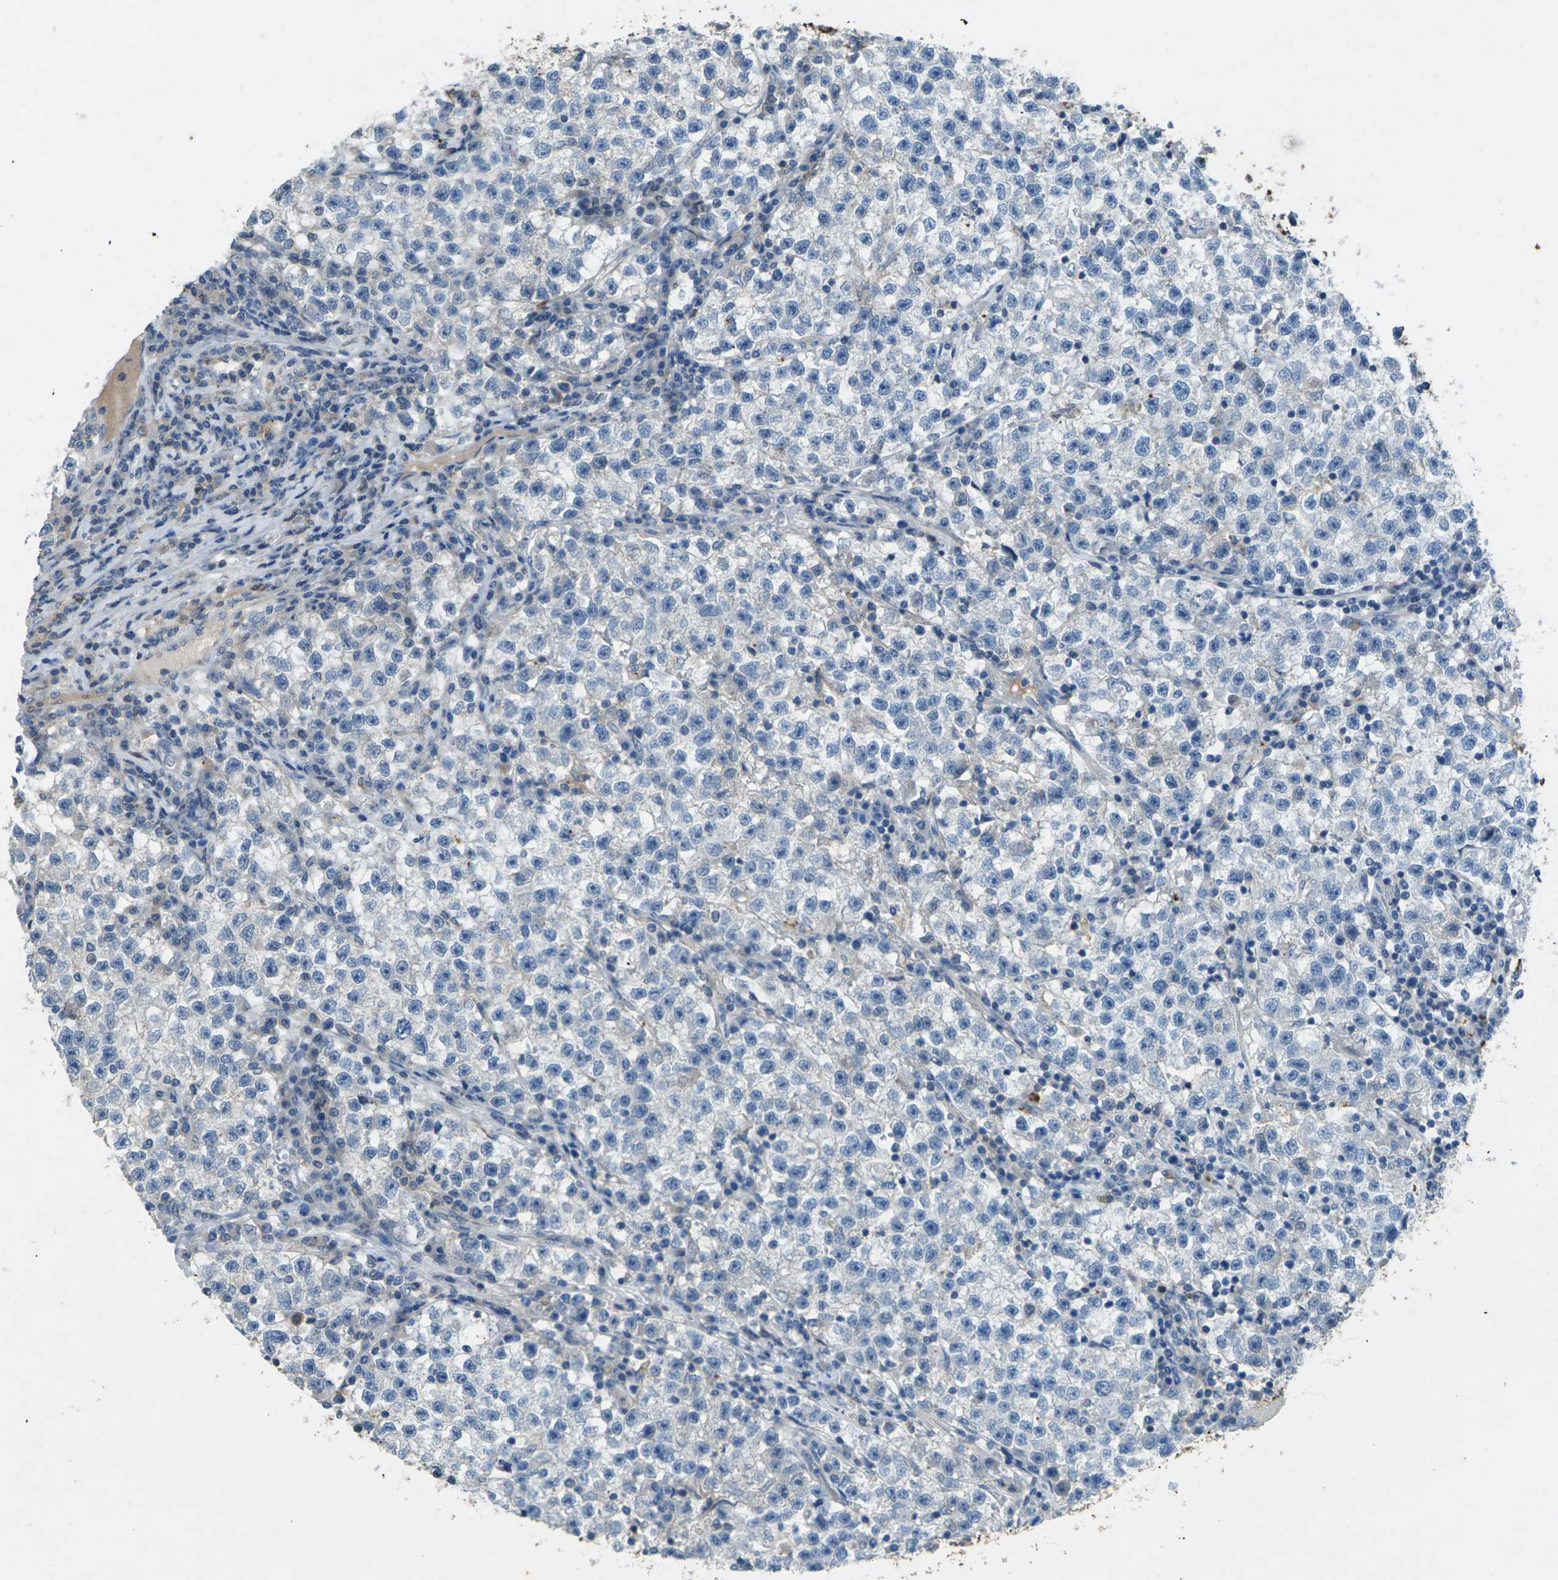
{"staining": {"intensity": "negative", "quantity": "none", "location": "none"}, "tissue": "testis cancer", "cell_type": "Tumor cells", "image_type": "cancer", "snomed": [{"axis": "morphology", "description": "Seminoma, NOS"}, {"axis": "topography", "description": "Testis"}], "caption": "Human testis cancer (seminoma) stained for a protein using immunohistochemistry demonstrates no staining in tumor cells.", "gene": "SIGLEC14", "patient": {"sex": "male", "age": 22}}